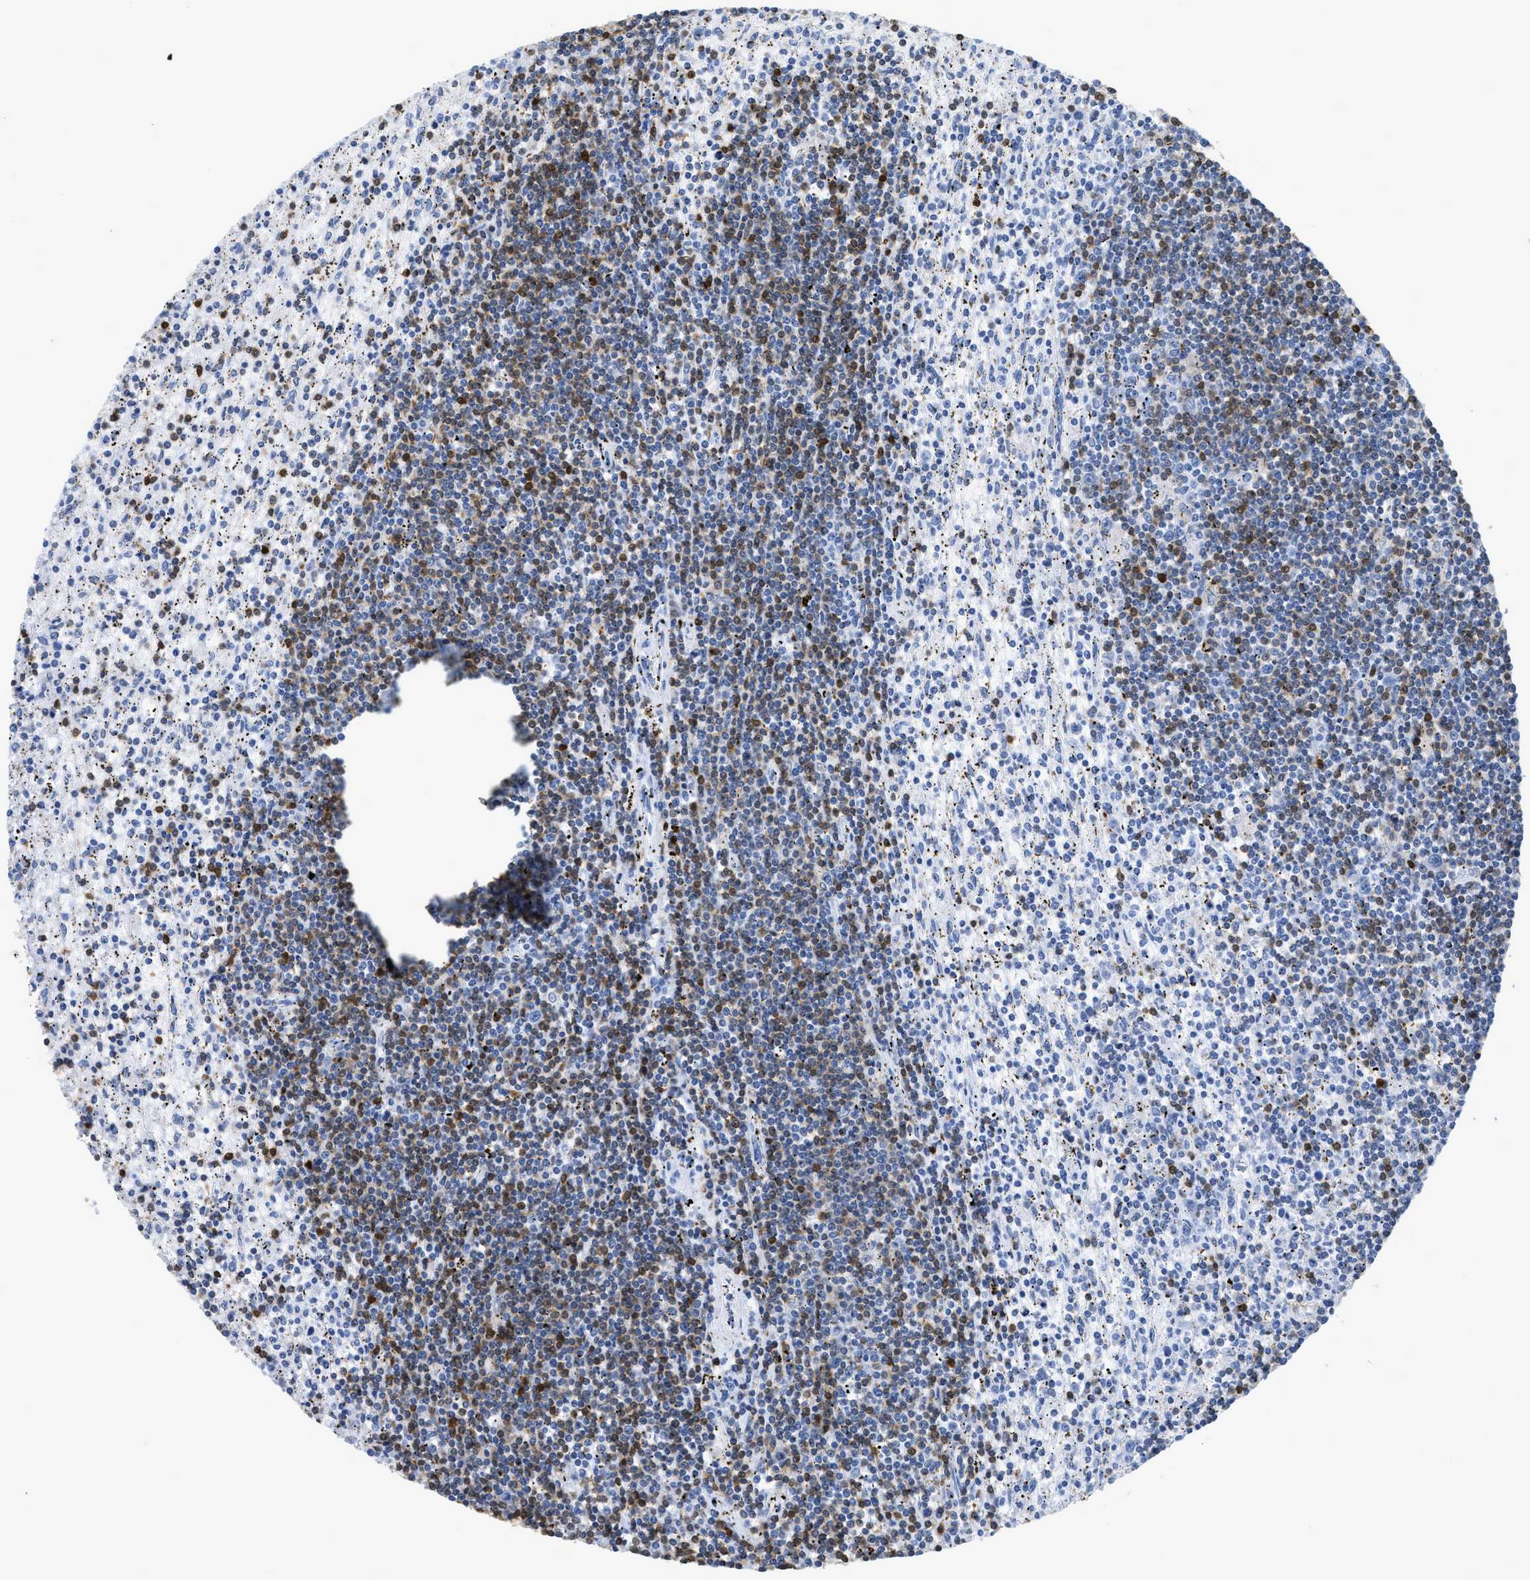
{"staining": {"intensity": "moderate", "quantity": "25%-75%", "location": "cytoplasmic/membranous"}, "tissue": "lymphoma", "cell_type": "Tumor cells", "image_type": "cancer", "snomed": [{"axis": "morphology", "description": "Malignant lymphoma, non-Hodgkin's type, Low grade"}, {"axis": "topography", "description": "Spleen"}], "caption": "There is medium levels of moderate cytoplasmic/membranous expression in tumor cells of malignant lymphoma, non-Hodgkin's type (low-grade), as demonstrated by immunohistochemical staining (brown color).", "gene": "CRYM", "patient": {"sex": "male", "age": 76}}